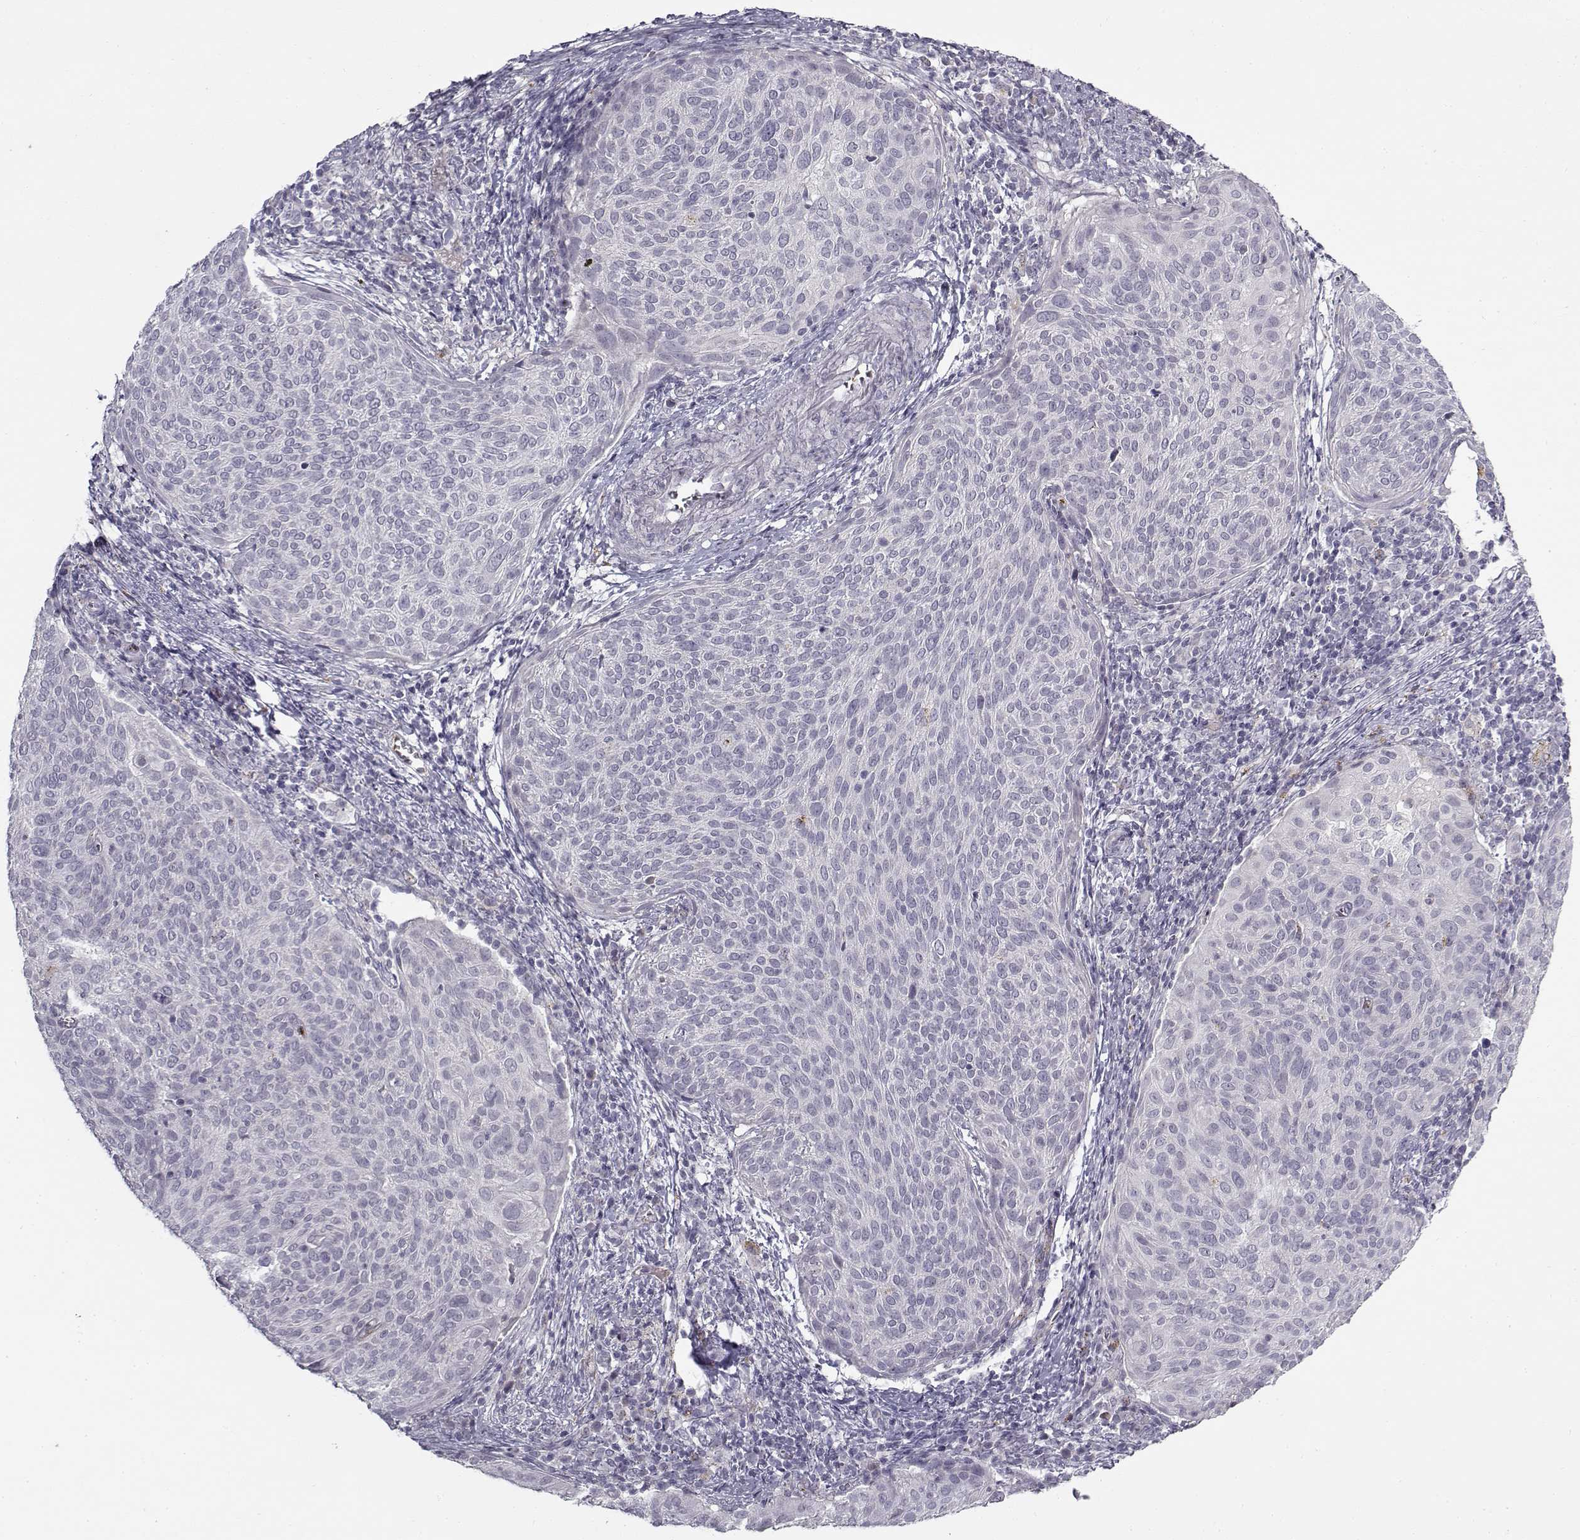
{"staining": {"intensity": "negative", "quantity": "none", "location": "none"}, "tissue": "cervical cancer", "cell_type": "Tumor cells", "image_type": "cancer", "snomed": [{"axis": "morphology", "description": "Squamous cell carcinoma, NOS"}, {"axis": "topography", "description": "Cervix"}], "caption": "Human cervical cancer (squamous cell carcinoma) stained for a protein using immunohistochemistry (IHC) reveals no expression in tumor cells.", "gene": "SNCA", "patient": {"sex": "female", "age": 39}}